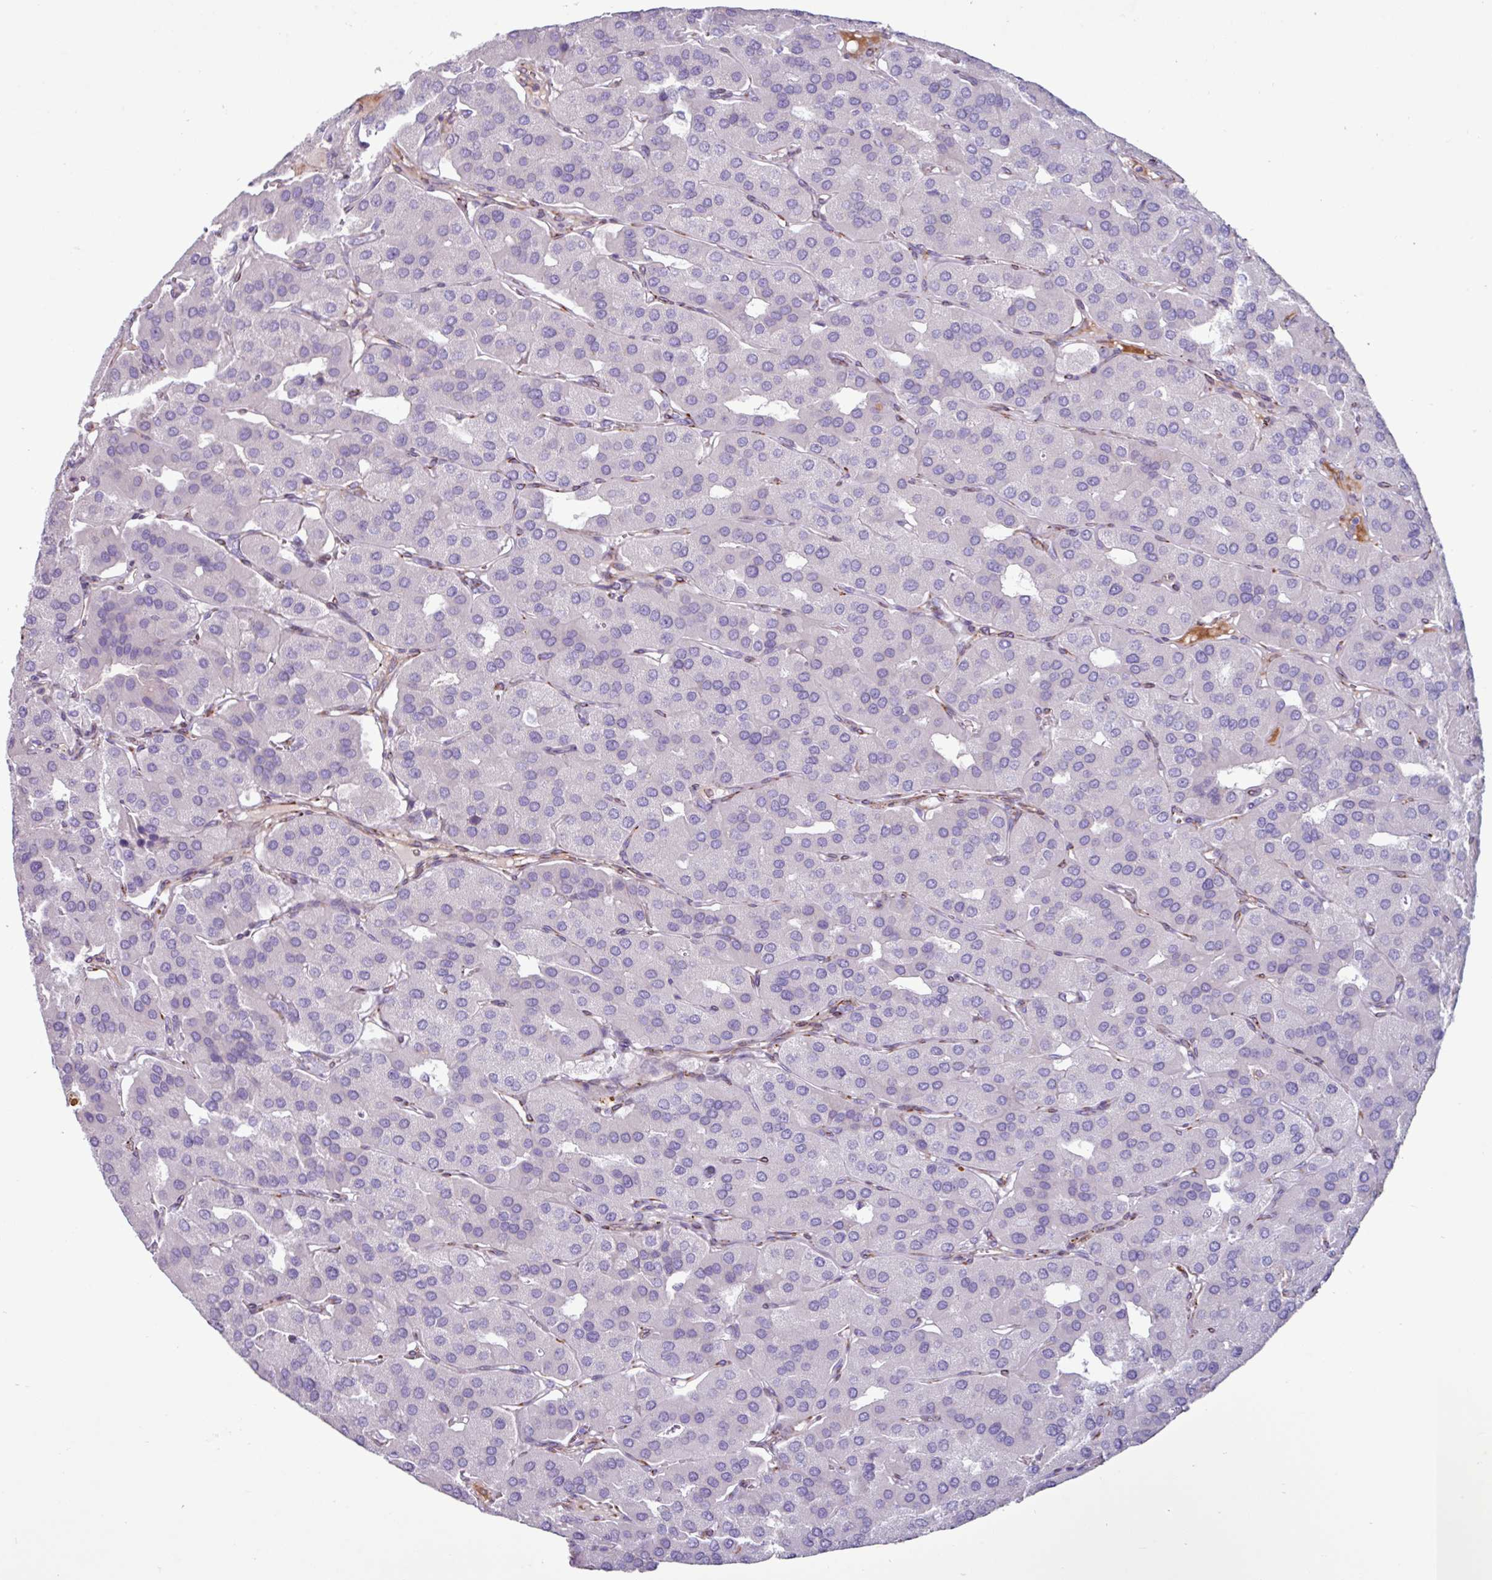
{"staining": {"intensity": "negative", "quantity": "none", "location": "none"}, "tissue": "parathyroid gland", "cell_type": "Glandular cells", "image_type": "normal", "snomed": [{"axis": "morphology", "description": "Normal tissue, NOS"}, {"axis": "morphology", "description": "Adenoma, NOS"}, {"axis": "topography", "description": "Parathyroid gland"}], "caption": "A high-resolution micrograph shows immunohistochemistry staining of normal parathyroid gland, which displays no significant staining in glandular cells.", "gene": "PPP1R35", "patient": {"sex": "female", "age": 86}}